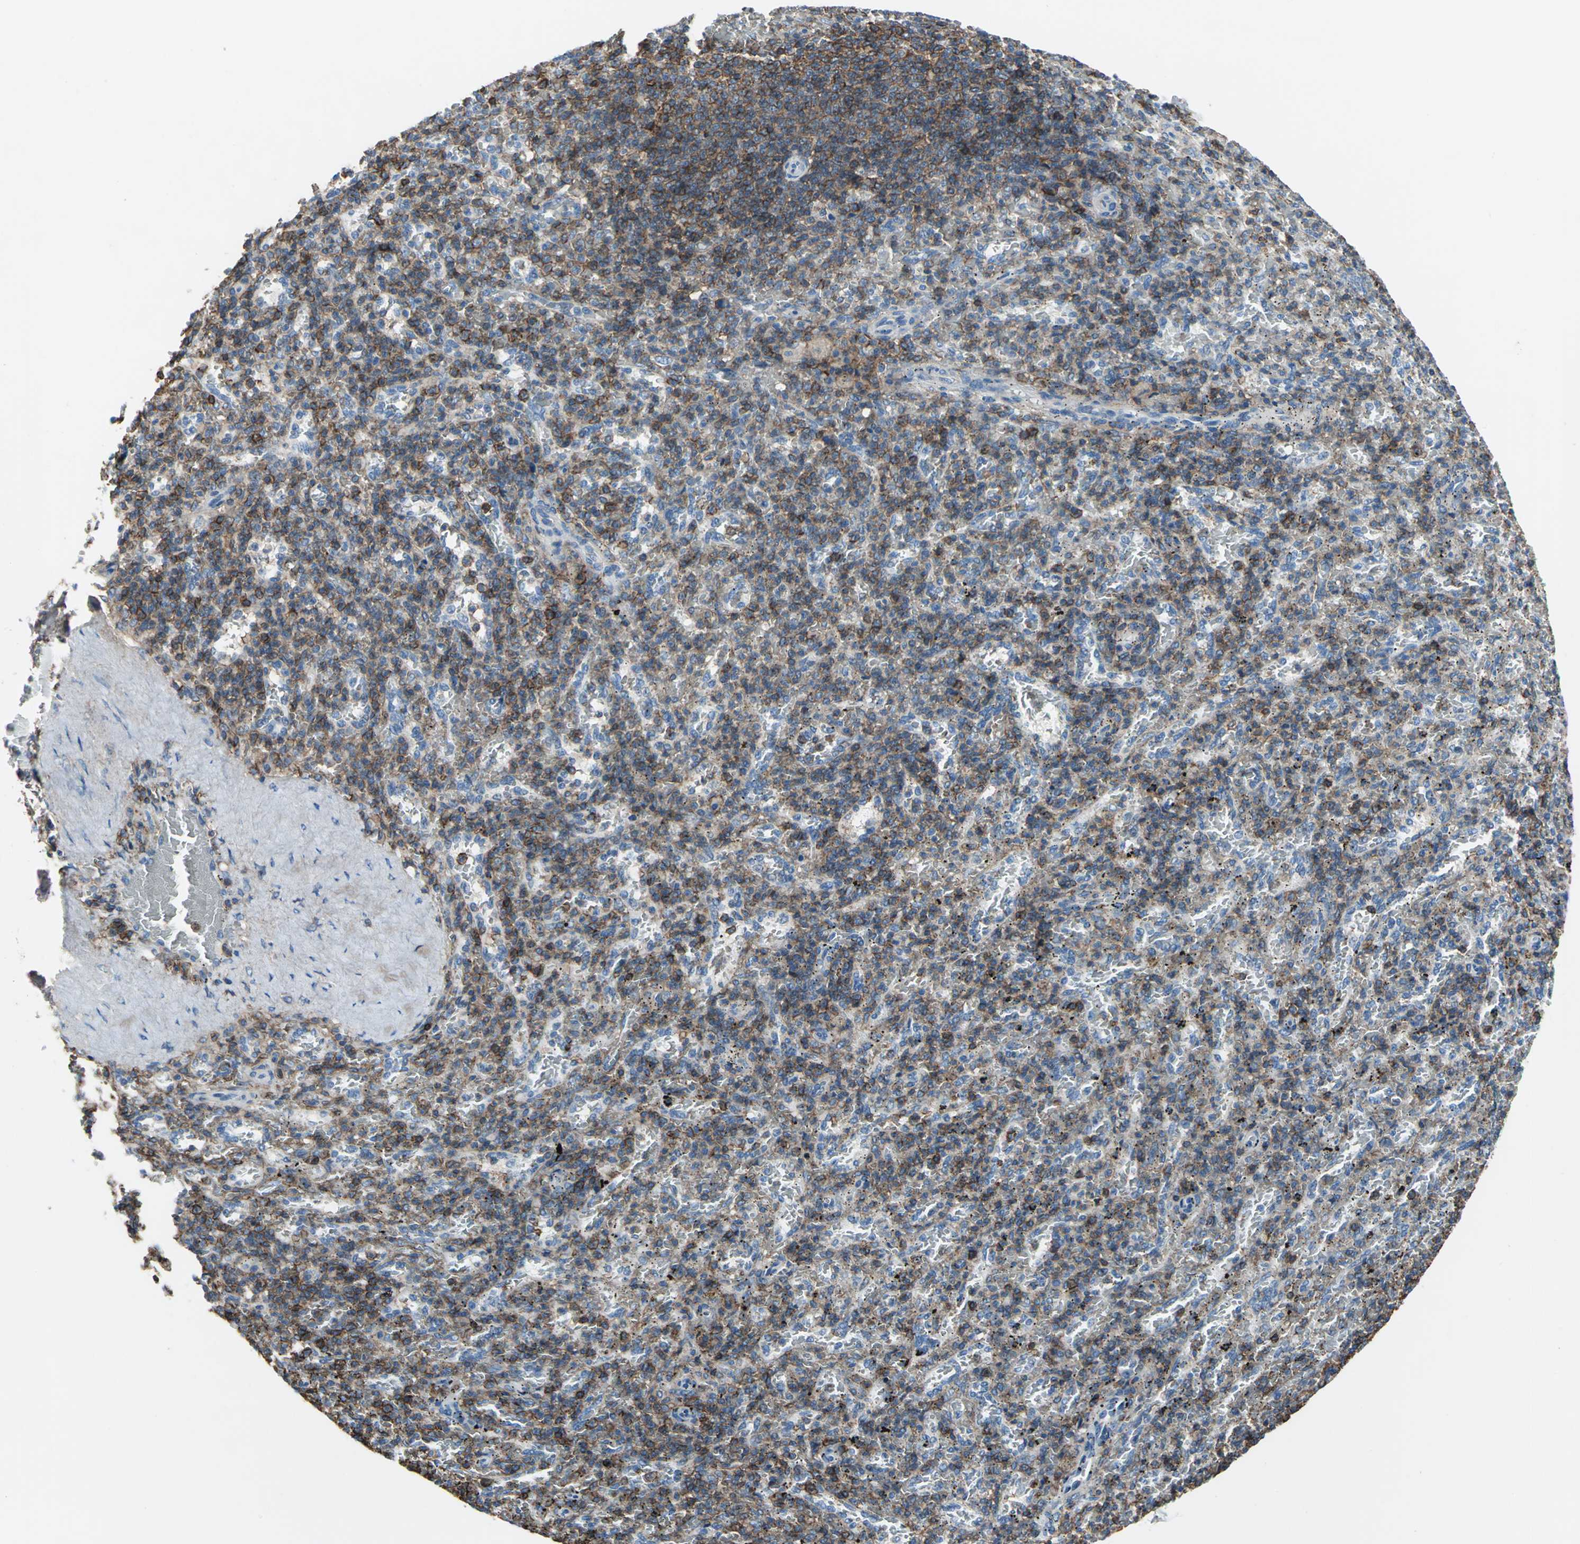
{"staining": {"intensity": "moderate", "quantity": "25%-75%", "location": "cytoplasmic/membranous"}, "tissue": "spleen", "cell_type": "Cells in red pulp", "image_type": "normal", "snomed": [{"axis": "morphology", "description": "Normal tissue, NOS"}, {"axis": "topography", "description": "Spleen"}], "caption": "Immunohistochemical staining of normal spleen demonstrates medium levels of moderate cytoplasmic/membranous expression in about 25%-75% of cells in red pulp. (Stains: DAB (3,3'-diaminobenzidine) in brown, nuclei in blue, Microscopy: brightfield microscopy at high magnification).", "gene": "CD44", "patient": {"sex": "female", "age": 43}}